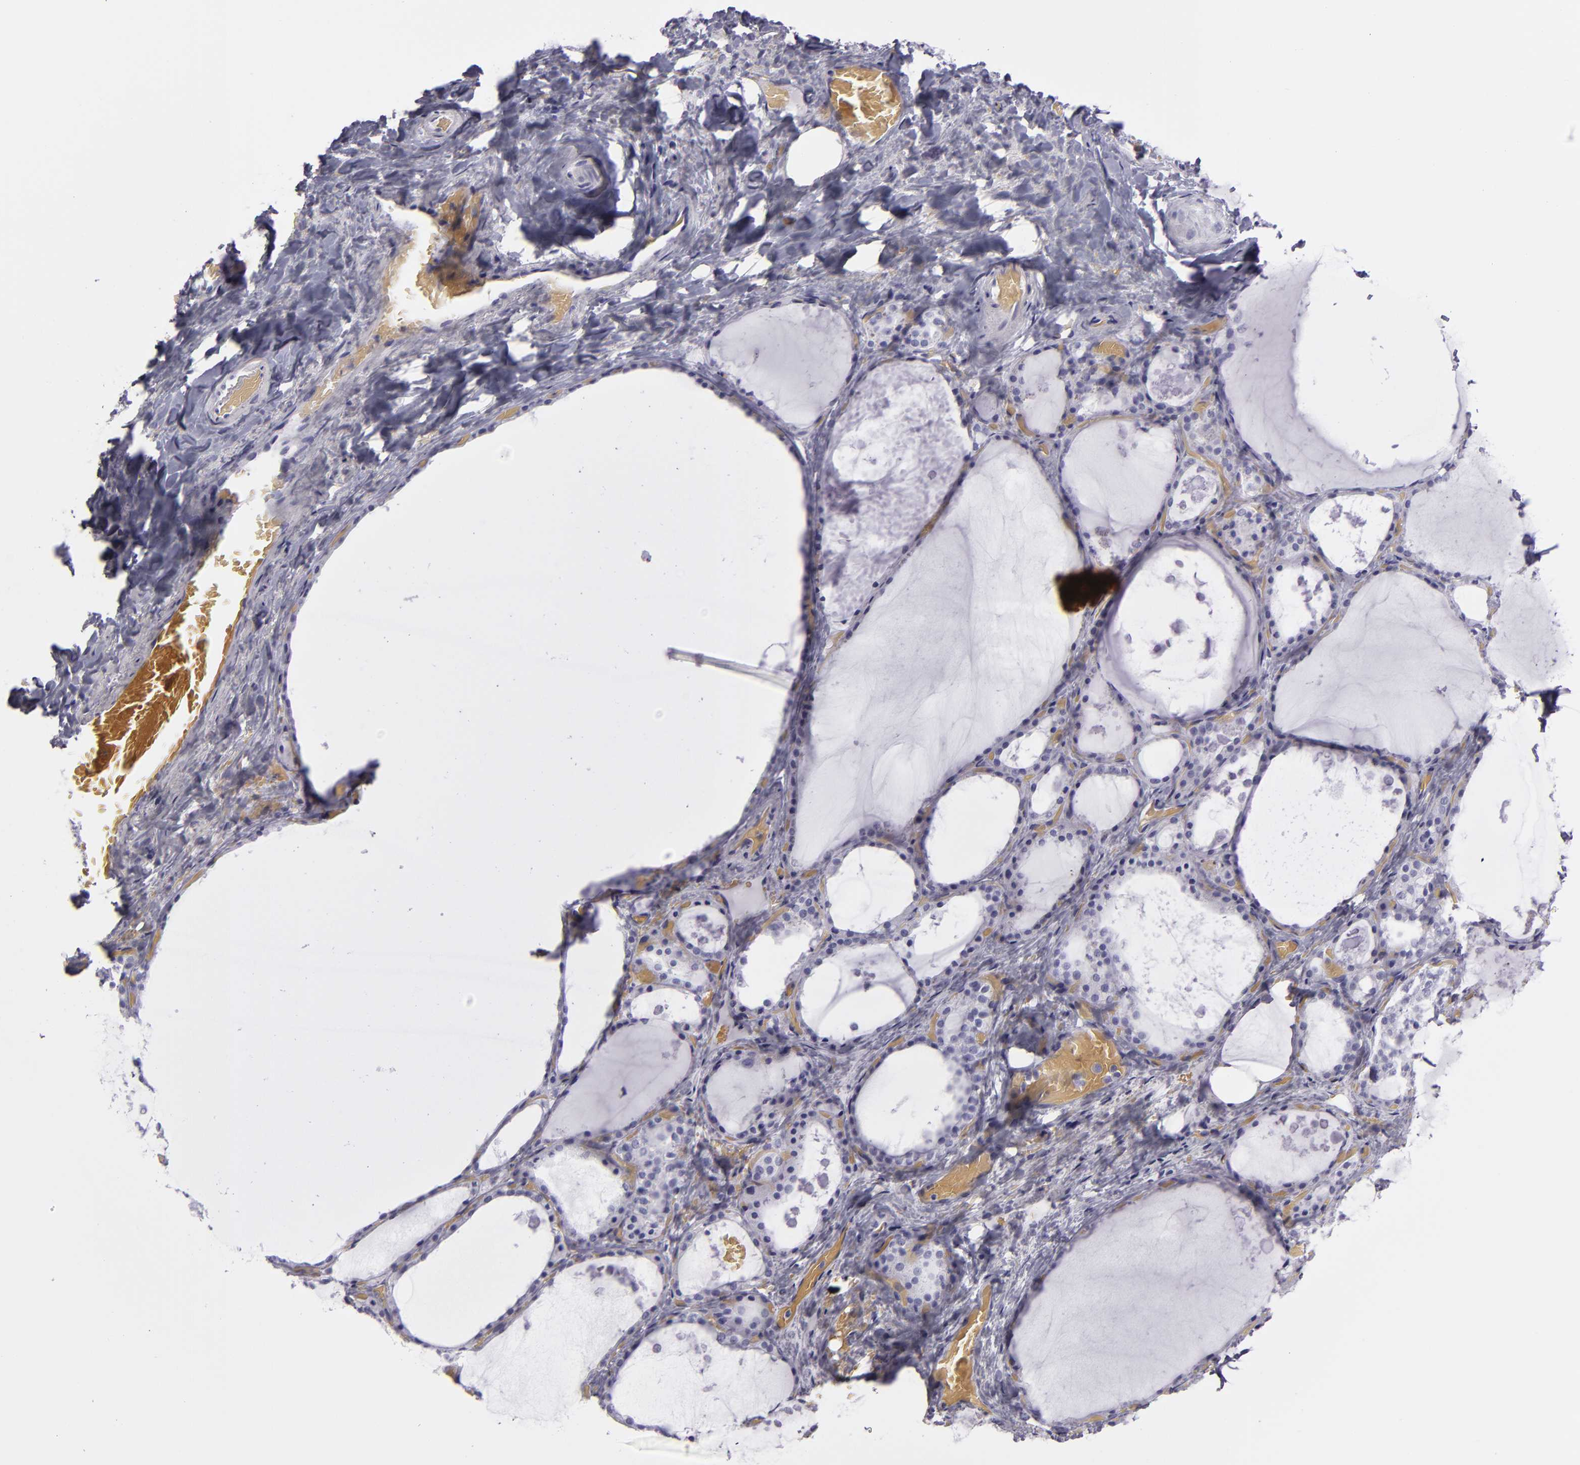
{"staining": {"intensity": "negative", "quantity": "none", "location": "none"}, "tissue": "thyroid gland", "cell_type": "Glandular cells", "image_type": "normal", "snomed": [{"axis": "morphology", "description": "Normal tissue, NOS"}, {"axis": "topography", "description": "Thyroid gland"}], "caption": "This is an immunohistochemistry (IHC) photomicrograph of unremarkable thyroid gland. There is no positivity in glandular cells.", "gene": "CR2", "patient": {"sex": "male", "age": 61}}